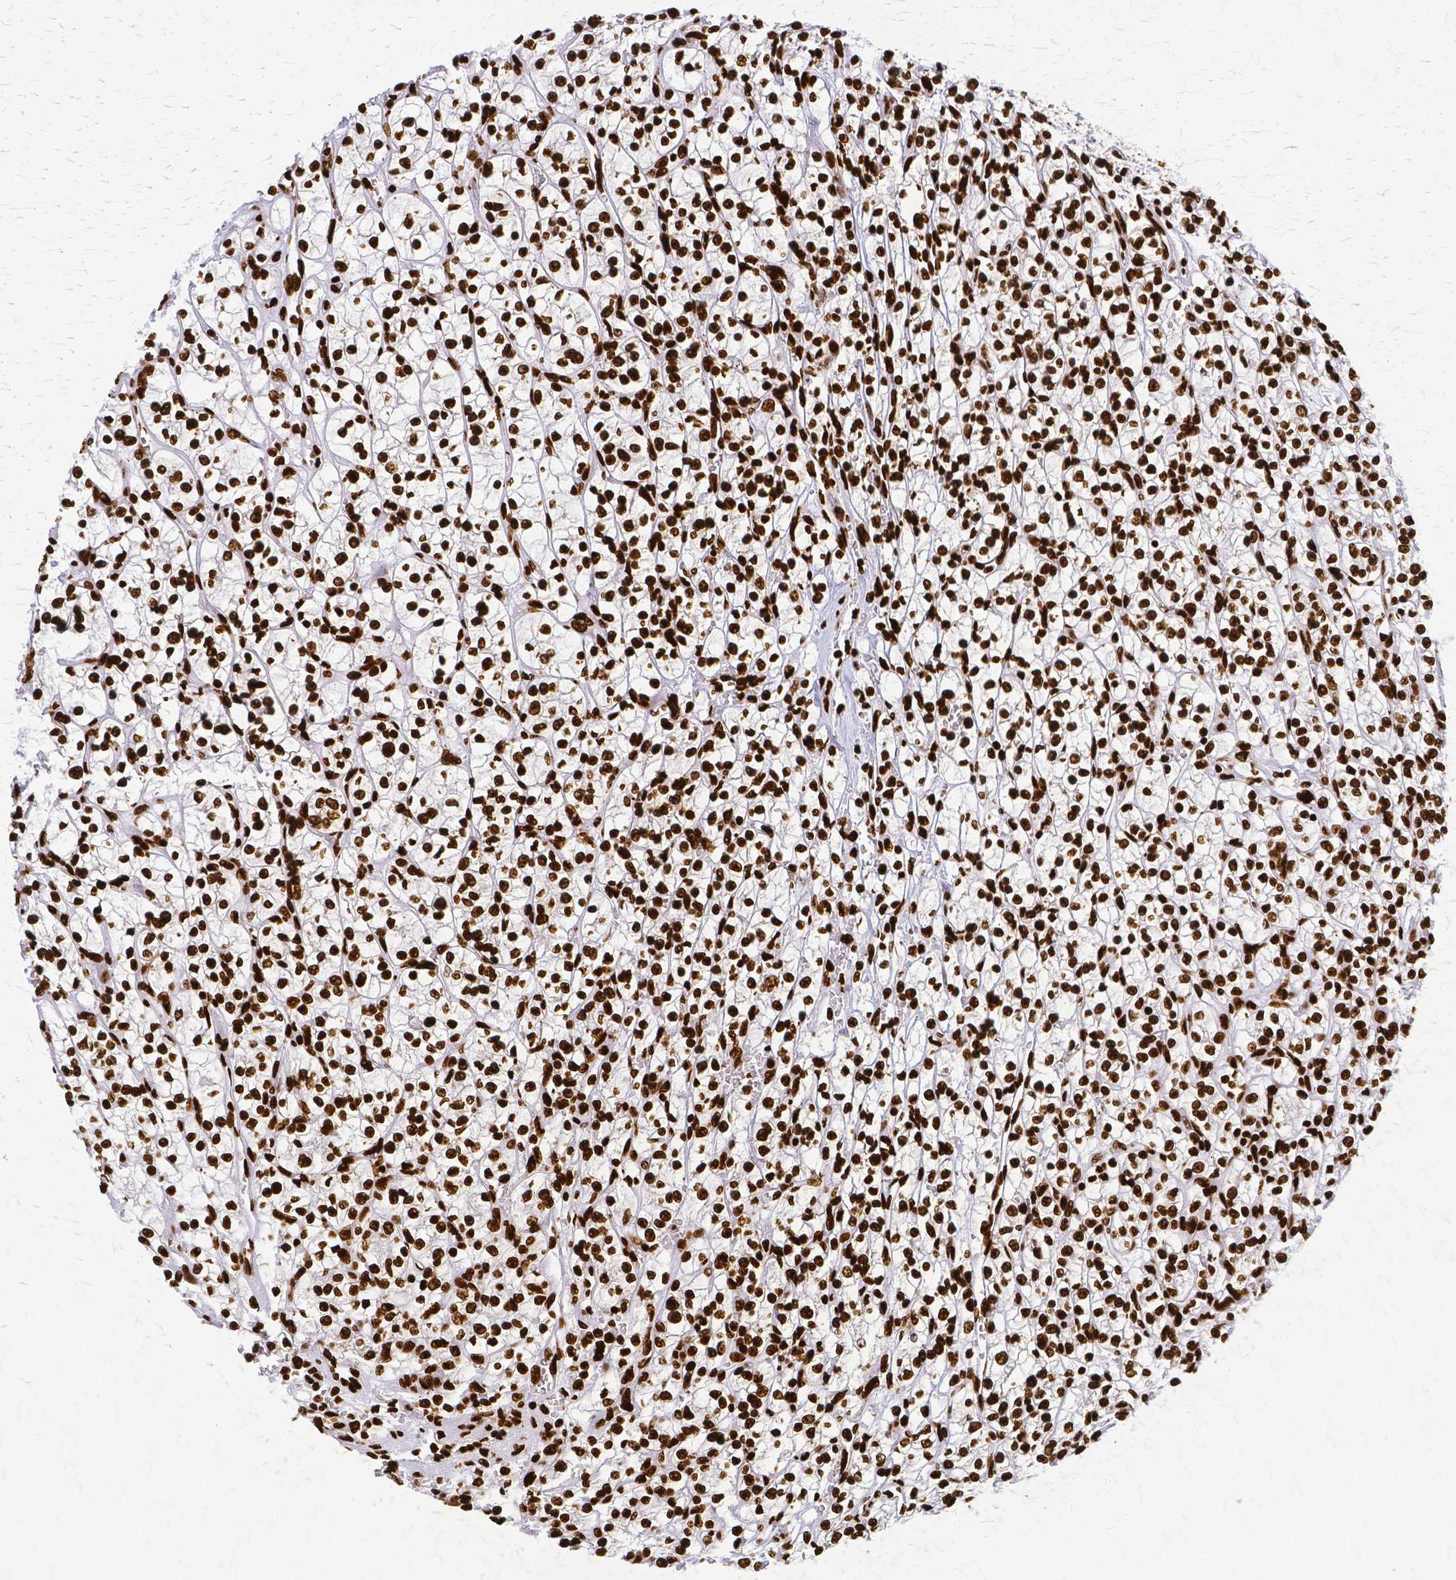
{"staining": {"intensity": "strong", "quantity": ">75%", "location": "nuclear"}, "tissue": "renal cancer", "cell_type": "Tumor cells", "image_type": "cancer", "snomed": [{"axis": "morphology", "description": "Adenocarcinoma, NOS"}, {"axis": "topography", "description": "Kidney"}], "caption": "This is a micrograph of IHC staining of renal cancer, which shows strong expression in the nuclear of tumor cells.", "gene": "SFPQ", "patient": {"sex": "female", "age": 64}}